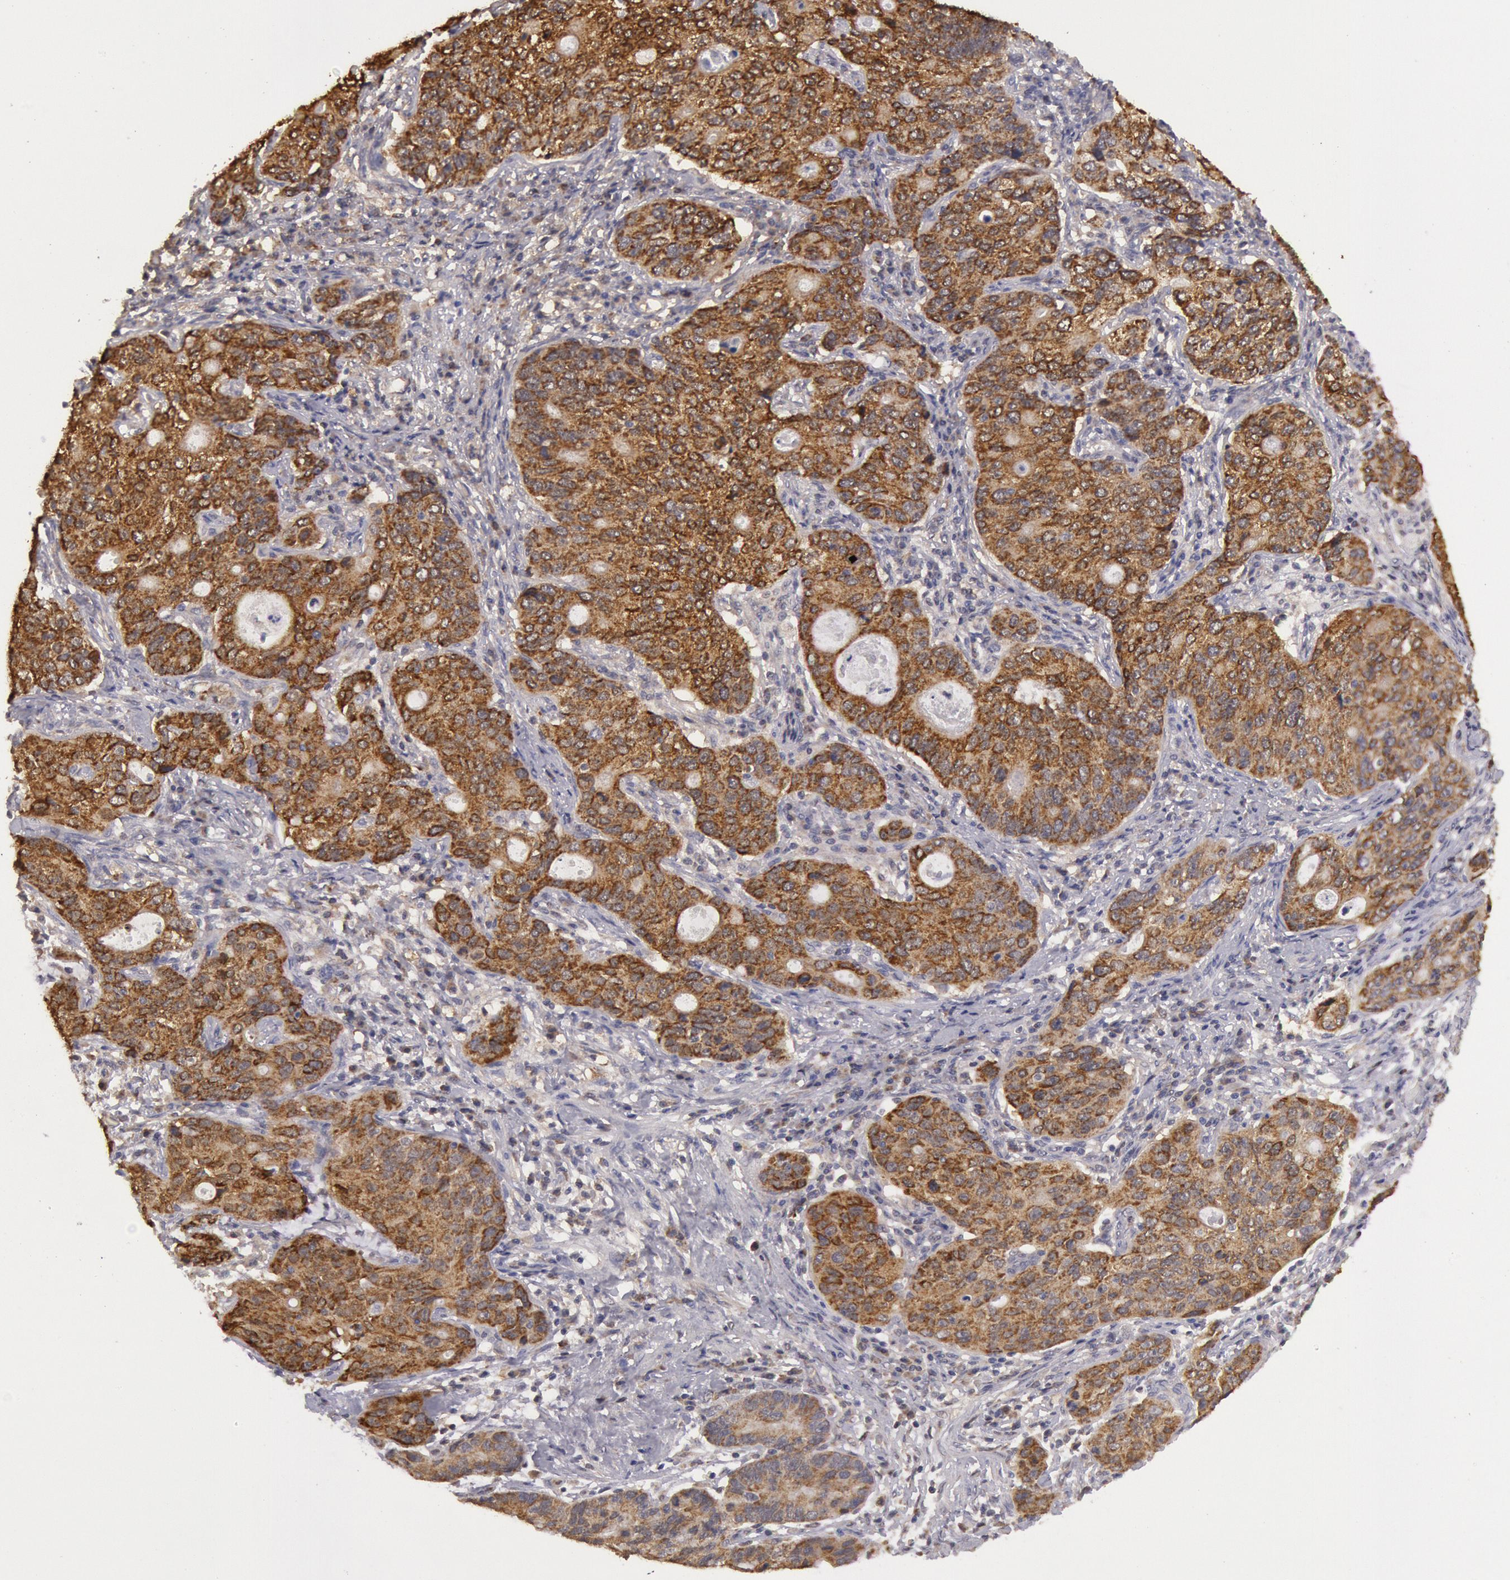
{"staining": {"intensity": "strong", "quantity": ">75%", "location": "cytoplasmic/membranous"}, "tissue": "stomach cancer", "cell_type": "Tumor cells", "image_type": "cancer", "snomed": [{"axis": "morphology", "description": "Adenocarcinoma, NOS"}, {"axis": "topography", "description": "Esophagus"}, {"axis": "topography", "description": "Stomach"}], "caption": "Immunohistochemistry histopathology image of human stomach cancer stained for a protein (brown), which exhibits high levels of strong cytoplasmic/membranous positivity in approximately >75% of tumor cells.", "gene": "MPST", "patient": {"sex": "male", "age": 74}}